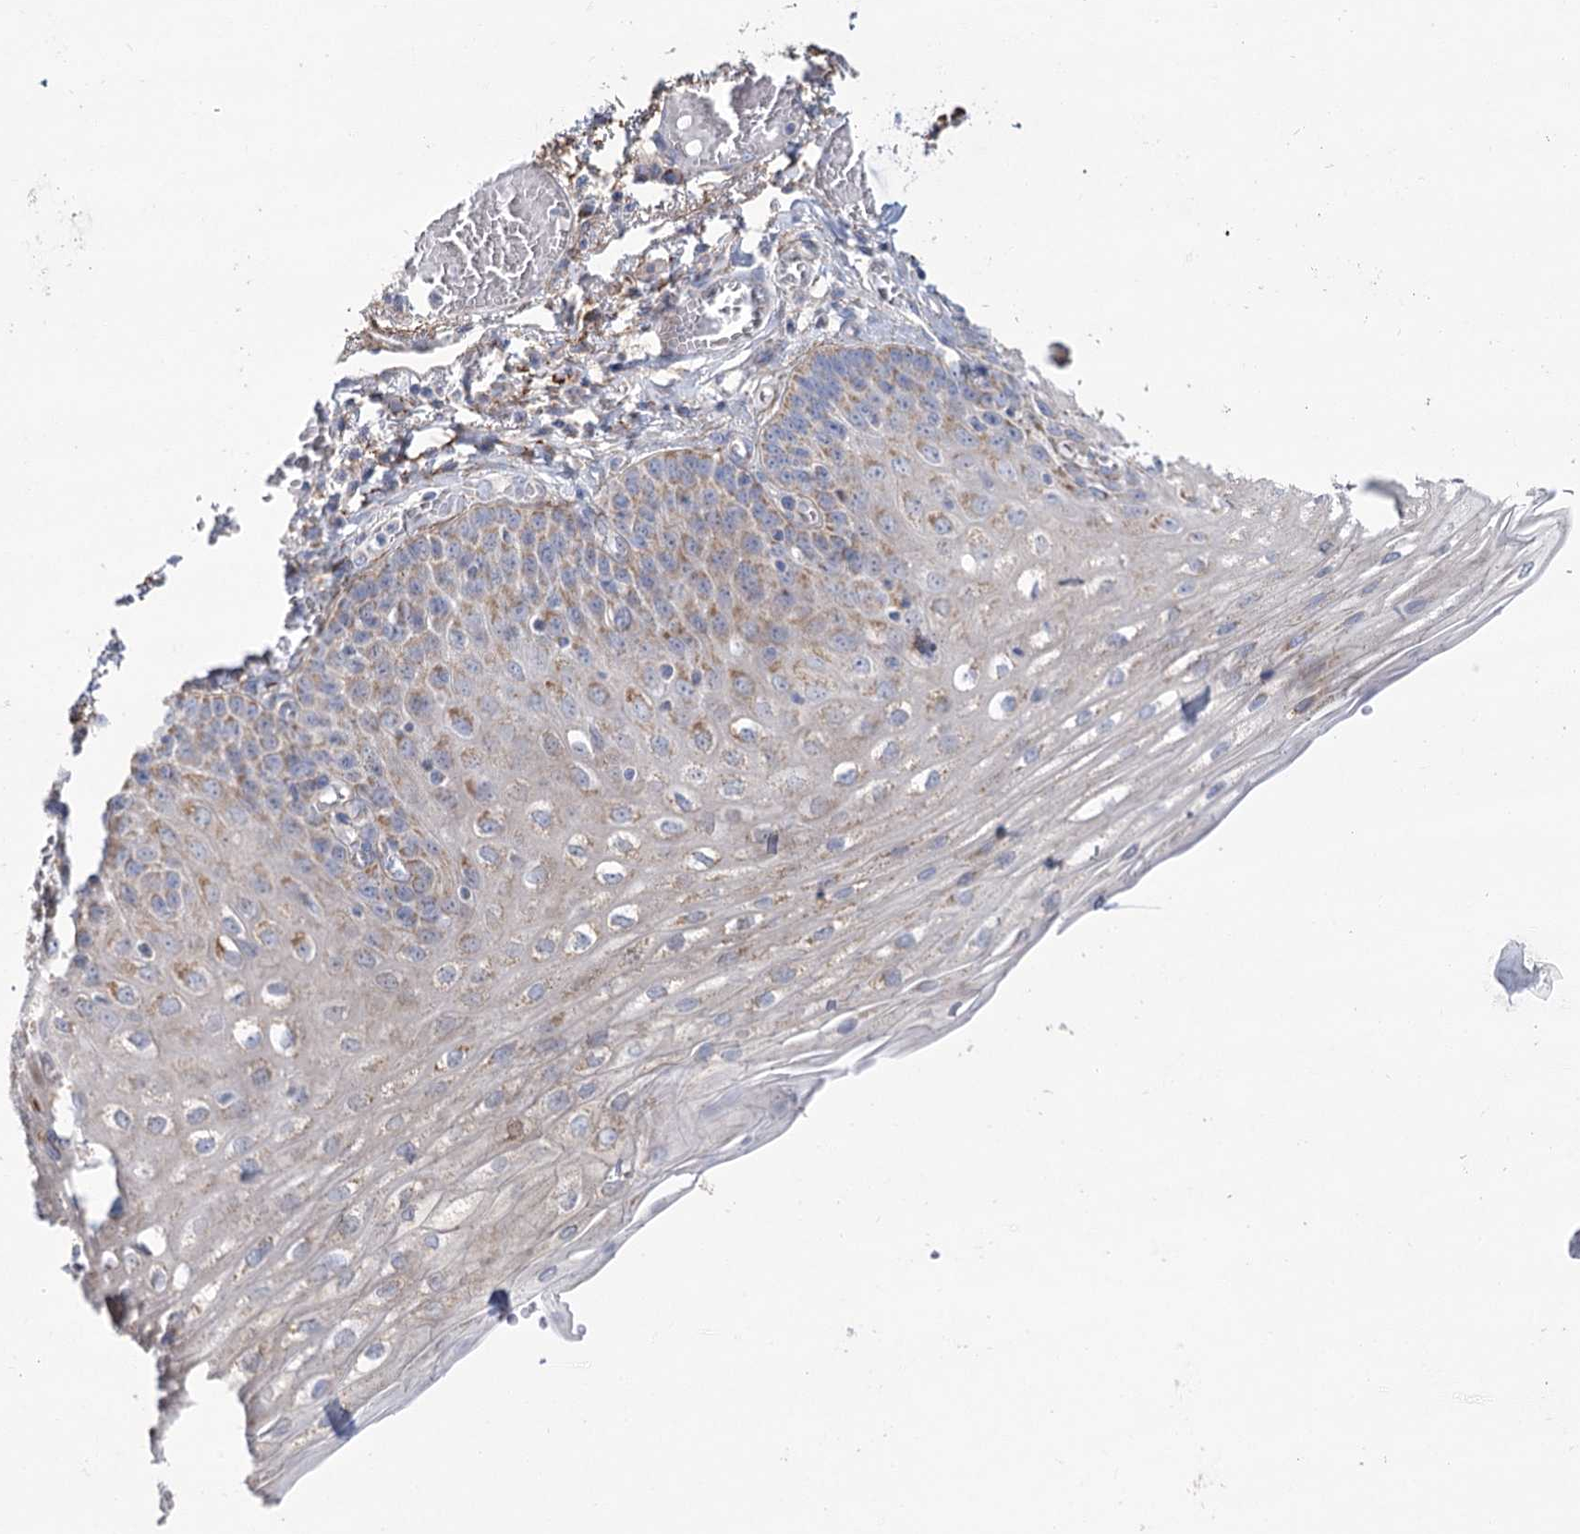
{"staining": {"intensity": "moderate", "quantity": "25%-75%", "location": "cytoplasmic/membranous"}, "tissue": "esophagus", "cell_type": "Squamous epithelial cells", "image_type": "normal", "snomed": [{"axis": "morphology", "description": "Normal tissue, NOS"}, {"axis": "topography", "description": "Esophagus"}], "caption": "Immunohistochemistry (DAB) staining of normal human esophagus displays moderate cytoplasmic/membranous protein expression in about 25%-75% of squamous epithelial cells. (DAB (3,3'-diaminobenzidine) IHC with brightfield microscopy, high magnification).", "gene": "SNX7", "patient": {"sex": "male", "age": 81}}